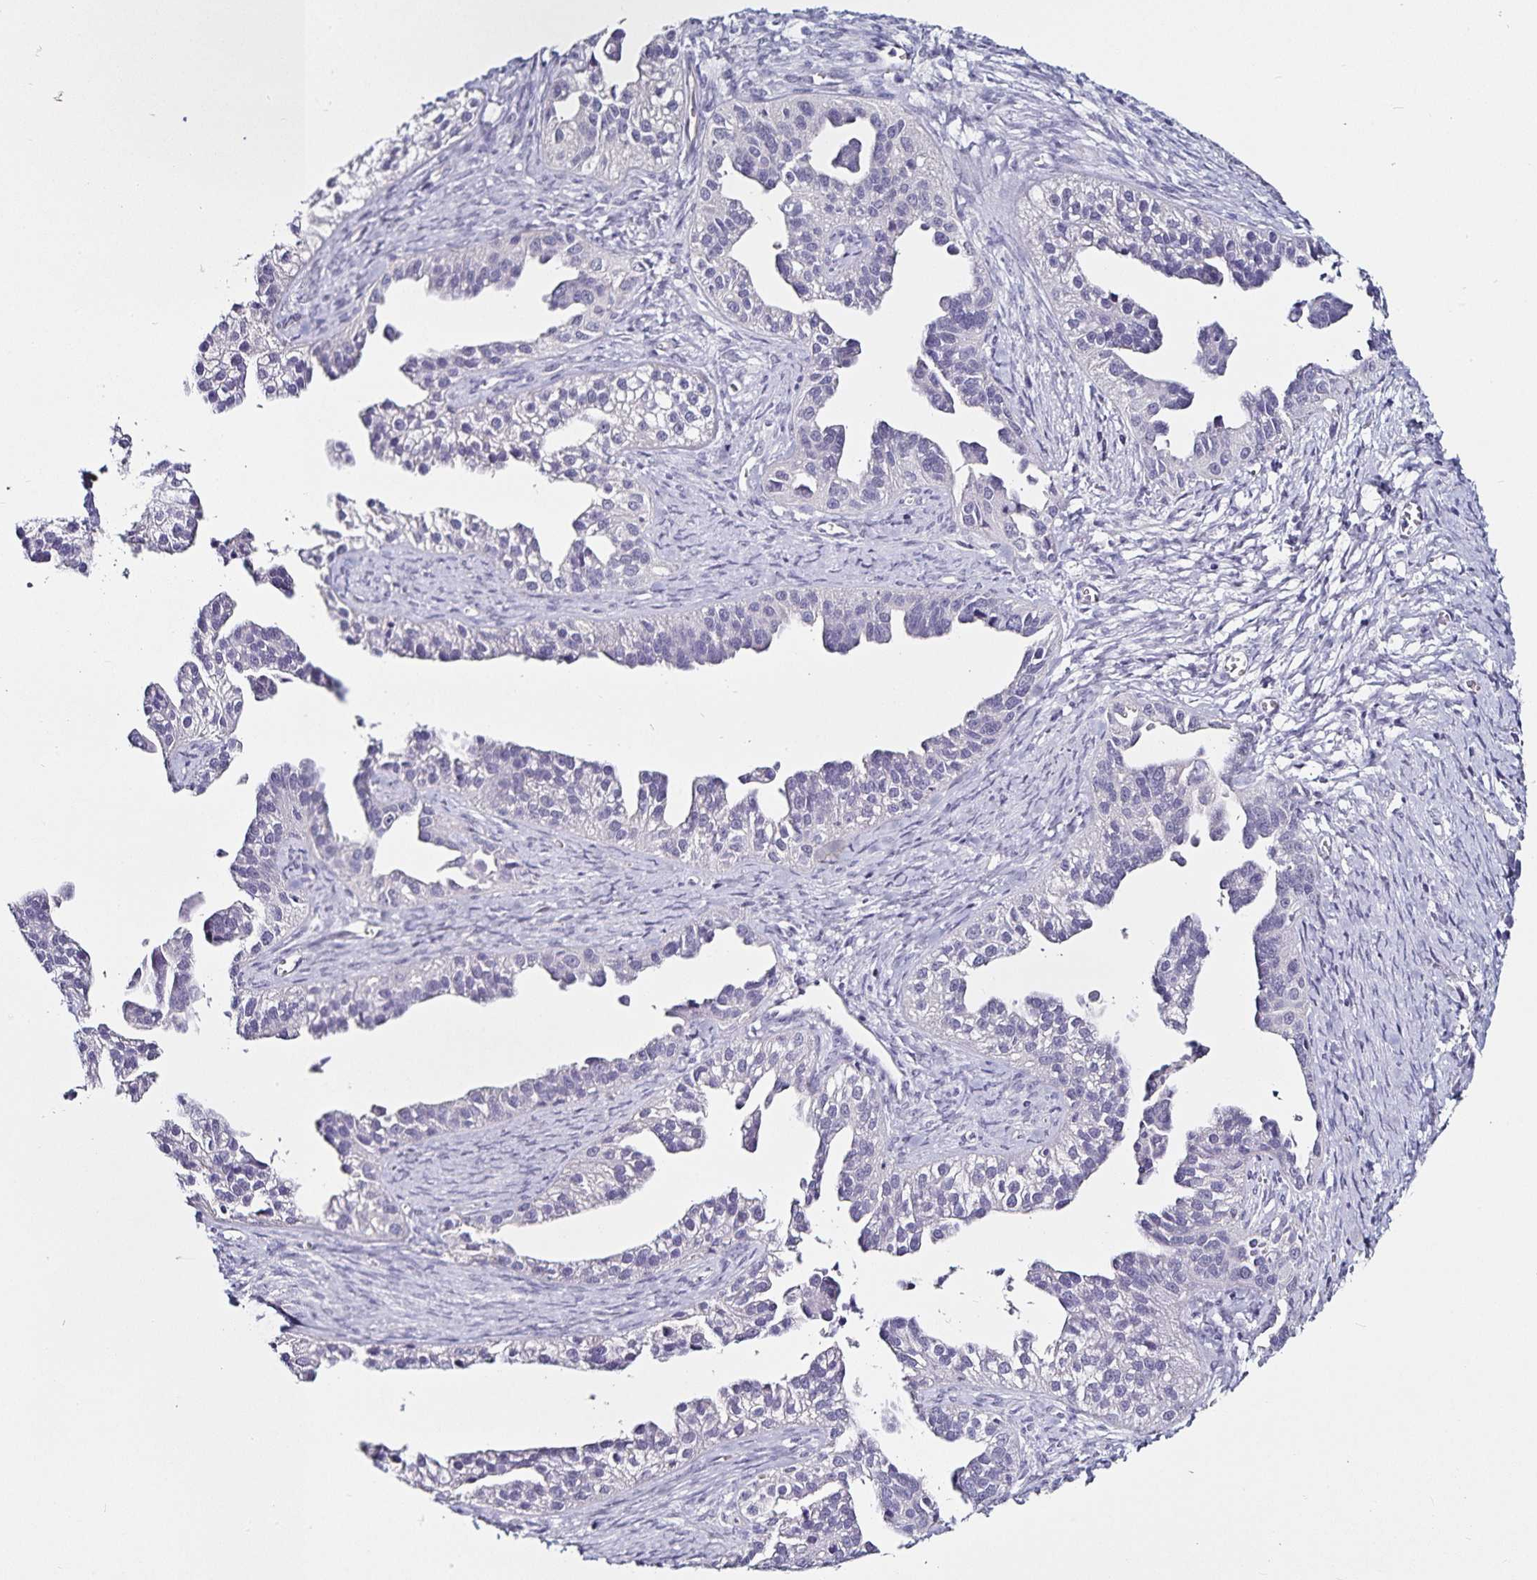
{"staining": {"intensity": "negative", "quantity": "none", "location": "none"}, "tissue": "ovarian cancer", "cell_type": "Tumor cells", "image_type": "cancer", "snomed": [{"axis": "morphology", "description": "Cystadenocarcinoma, serous, NOS"}, {"axis": "topography", "description": "Ovary"}], "caption": "This is a histopathology image of IHC staining of ovarian cancer (serous cystadenocarcinoma), which shows no staining in tumor cells. (Stains: DAB immunohistochemistry with hematoxylin counter stain, Microscopy: brightfield microscopy at high magnification).", "gene": "TSPAN7", "patient": {"sex": "female", "age": 75}}